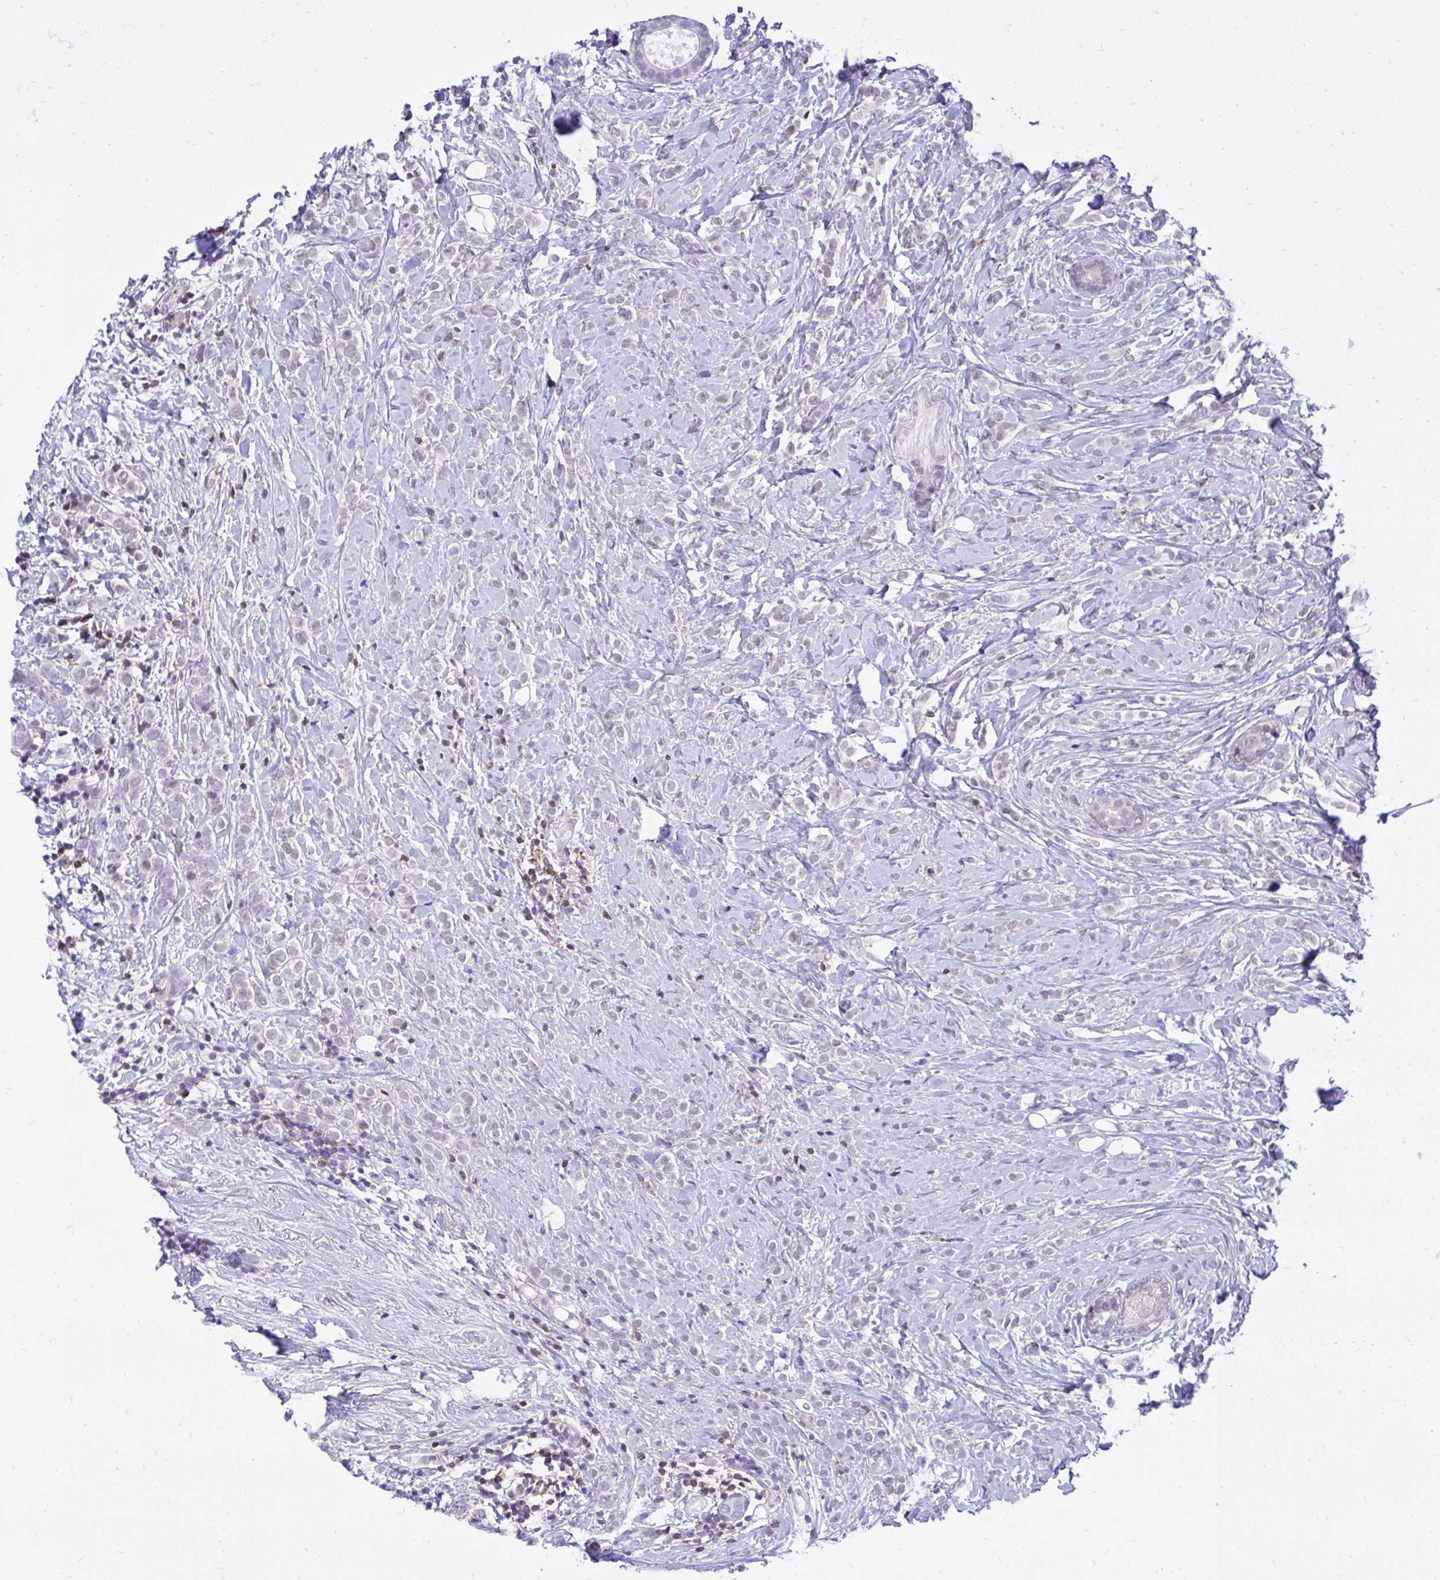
{"staining": {"intensity": "negative", "quantity": "none", "location": "none"}, "tissue": "breast cancer", "cell_type": "Tumor cells", "image_type": "cancer", "snomed": [{"axis": "morphology", "description": "Lobular carcinoma"}, {"axis": "topography", "description": "Breast"}], "caption": "Immunohistochemical staining of human breast lobular carcinoma reveals no significant expression in tumor cells.", "gene": "CXCL8", "patient": {"sex": "female", "age": 49}}